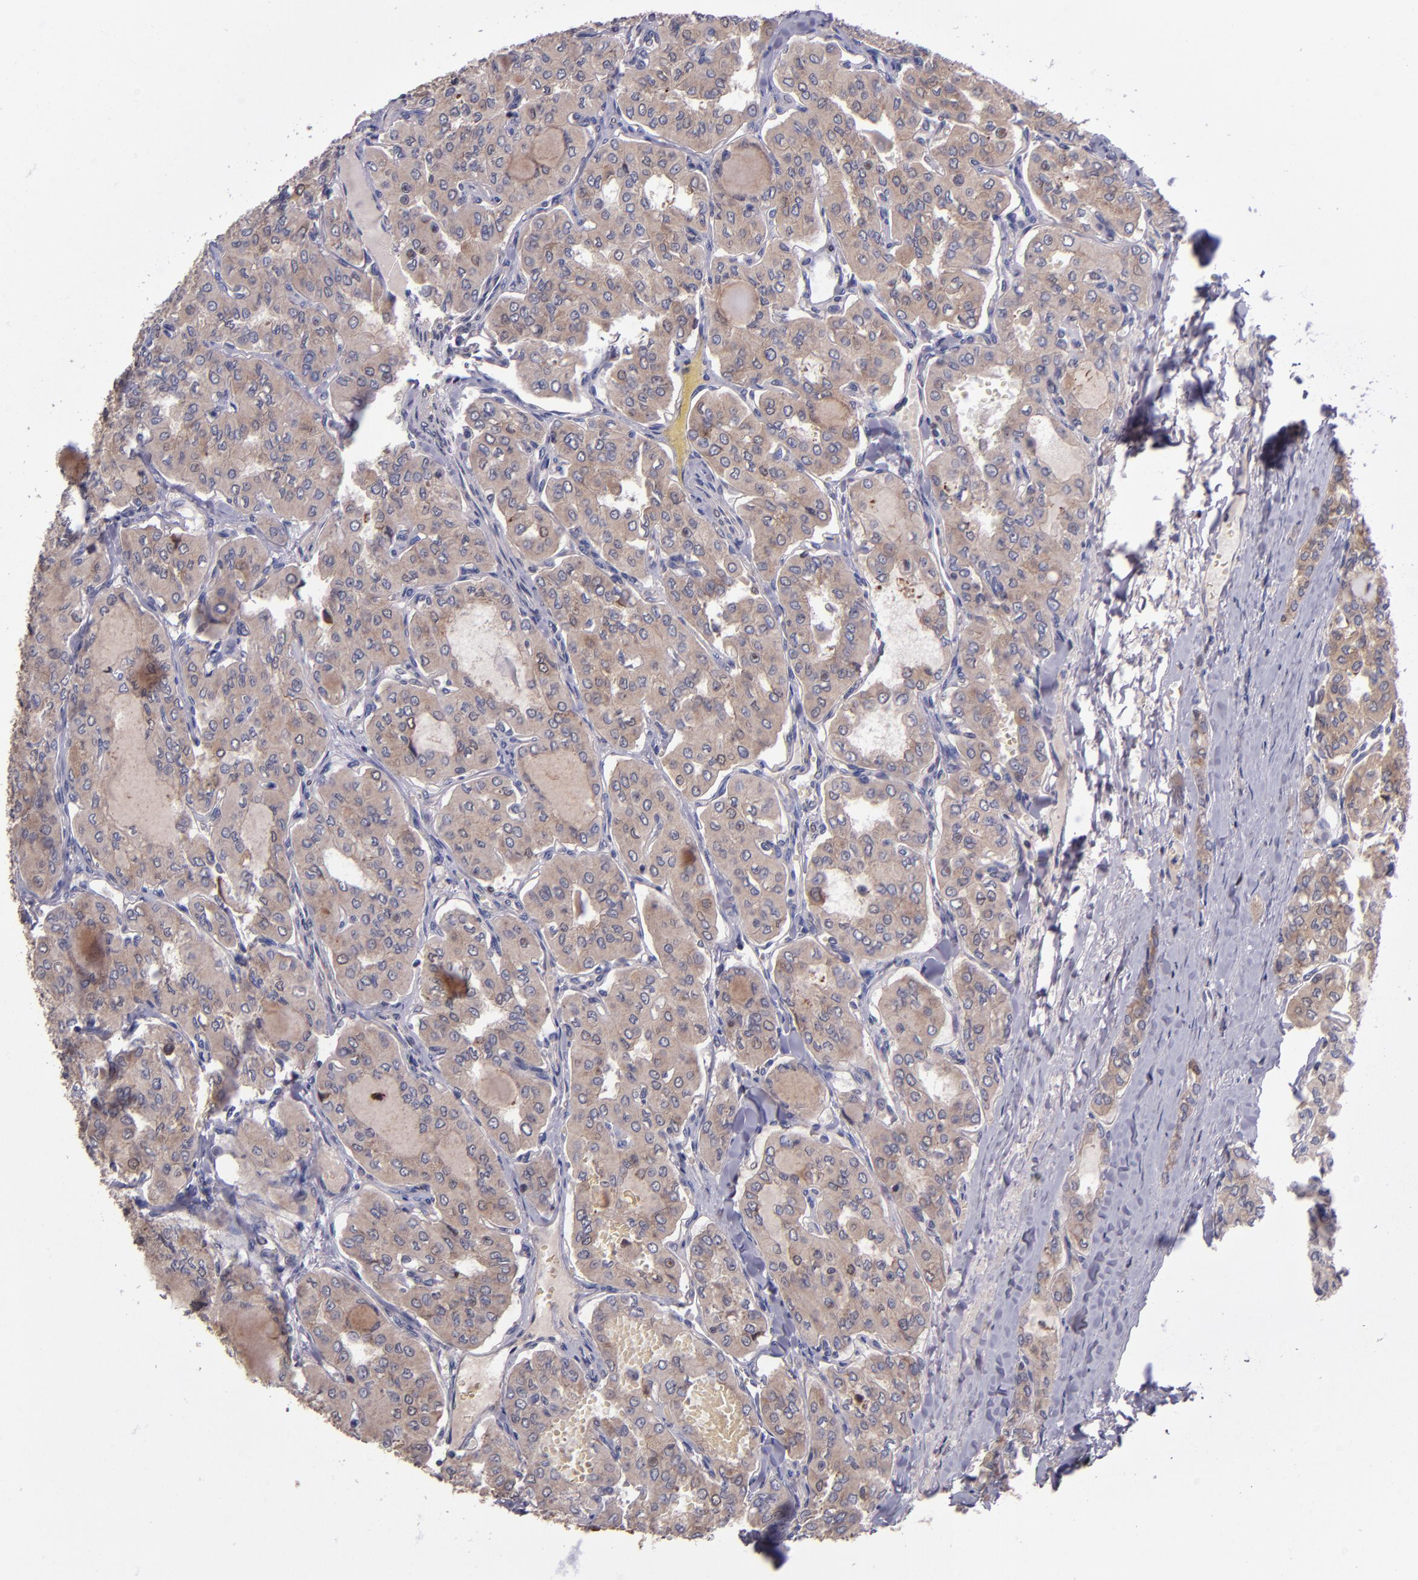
{"staining": {"intensity": "moderate", "quantity": ">75%", "location": "cytoplasmic/membranous"}, "tissue": "thyroid cancer", "cell_type": "Tumor cells", "image_type": "cancer", "snomed": [{"axis": "morphology", "description": "Papillary adenocarcinoma, NOS"}, {"axis": "topography", "description": "Thyroid gland"}], "caption": "Immunohistochemistry photomicrograph of thyroid papillary adenocarcinoma stained for a protein (brown), which demonstrates medium levels of moderate cytoplasmic/membranous expression in approximately >75% of tumor cells.", "gene": "EIF4ENIF1", "patient": {"sex": "male", "age": 20}}